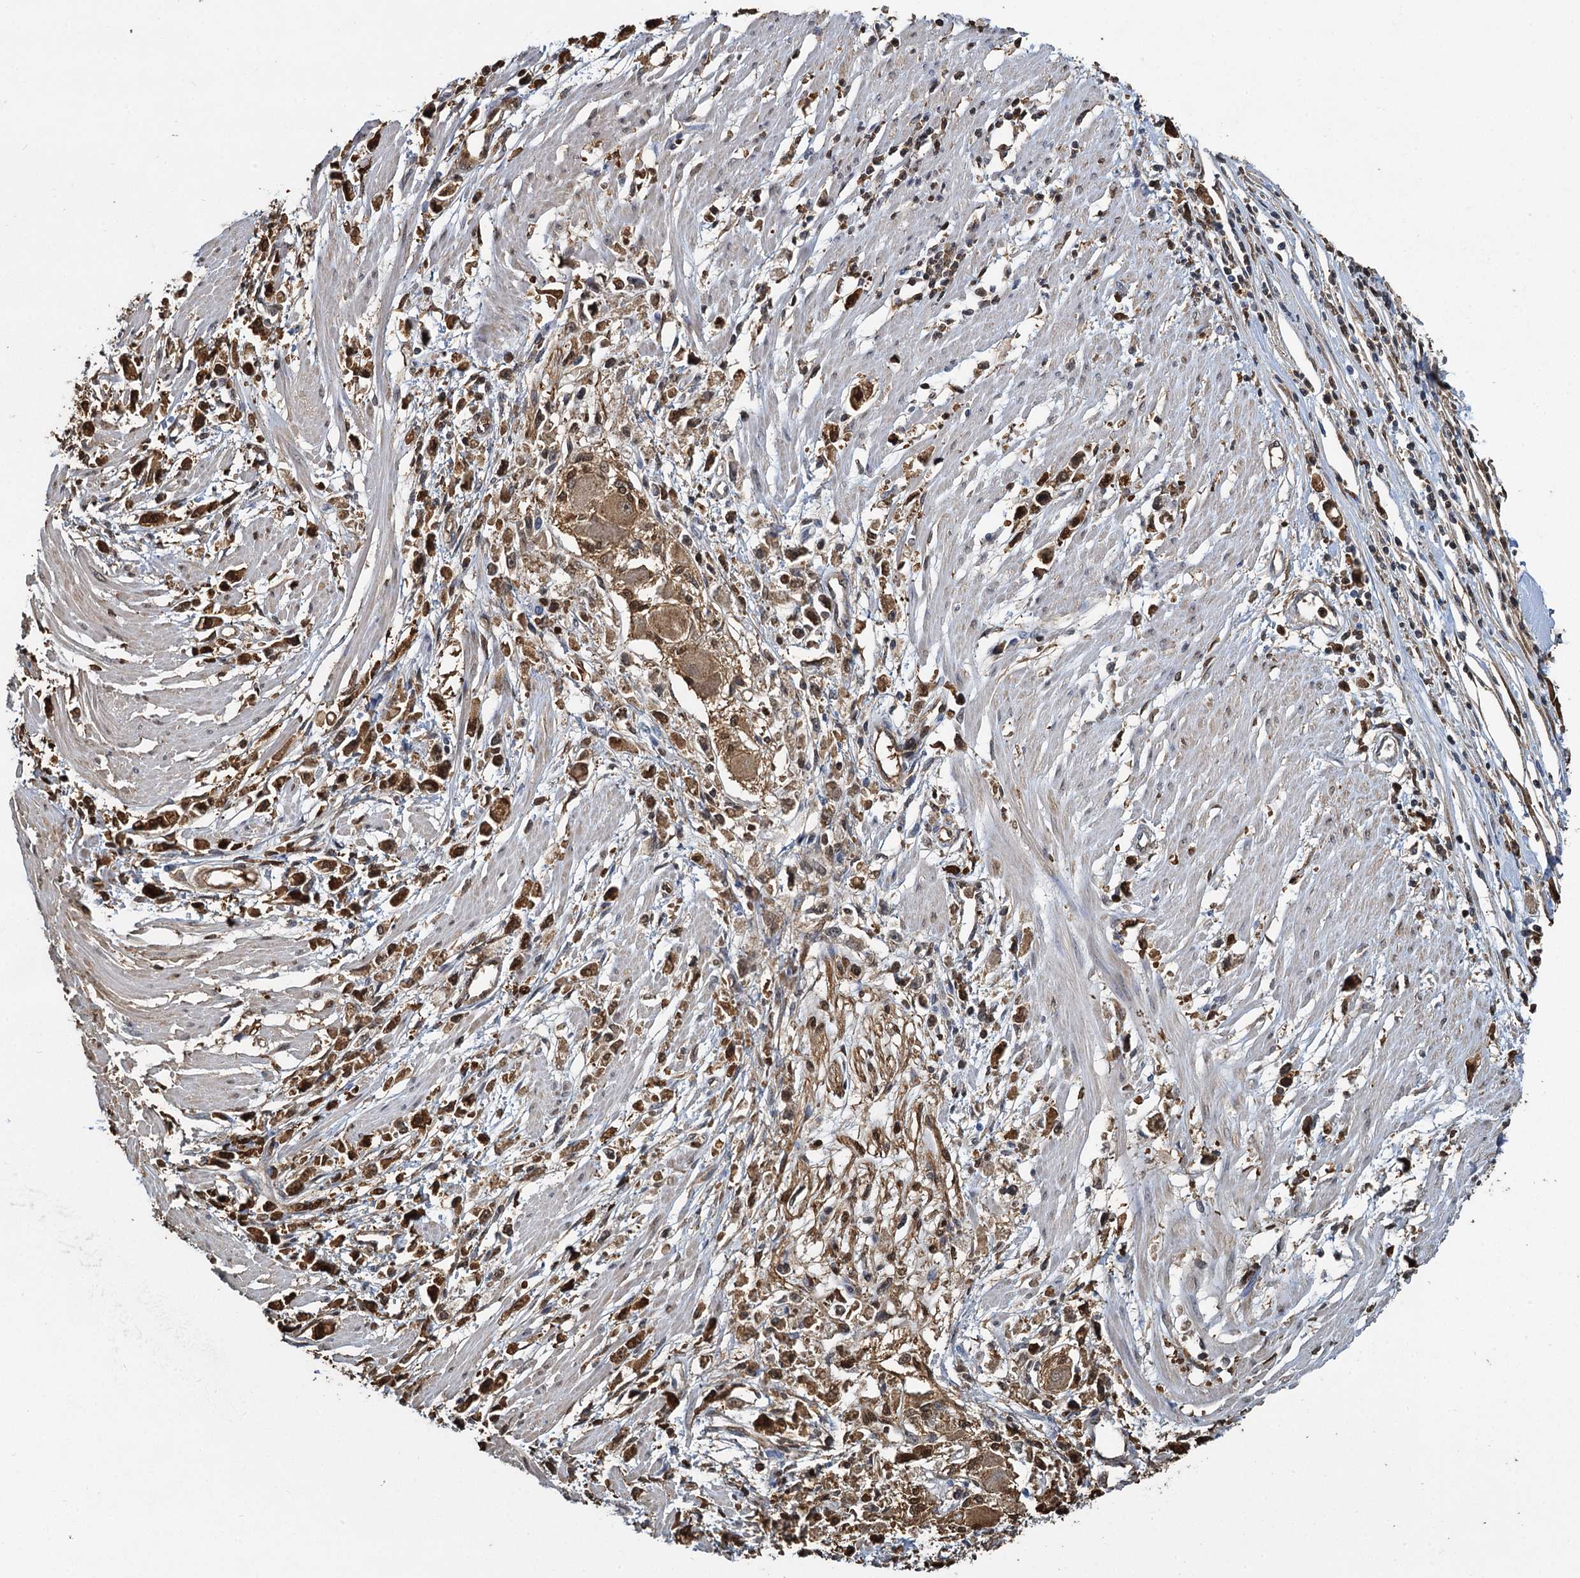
{"staining": {"intensity": "moderate", "quantity": ">75%", "location": "cytoplasmic/membranous,nuclear"}, "tissue": "stomach cancer", "cell_type": "Tumor cells", "image_type": "cancer", "snomed": [{"axis": "morphology", "description": "Adenocarcinoma, NOS"}, {"axis": "topography", "description": "Stomach"}], "caption": "A histopathology image of stomach adenocarcinoma stained for a protein displays moderate cytoplasmic/membranous and nuclear brown staining in tumor cells. The staining was performed using DAB (3,3'-diaminobenzidine), with brown indicating positive protein expression. Nuclei are stained blue with hematoxylin.", "gene": "S100A6", "patient": {"sex": "female", "age": 59}}